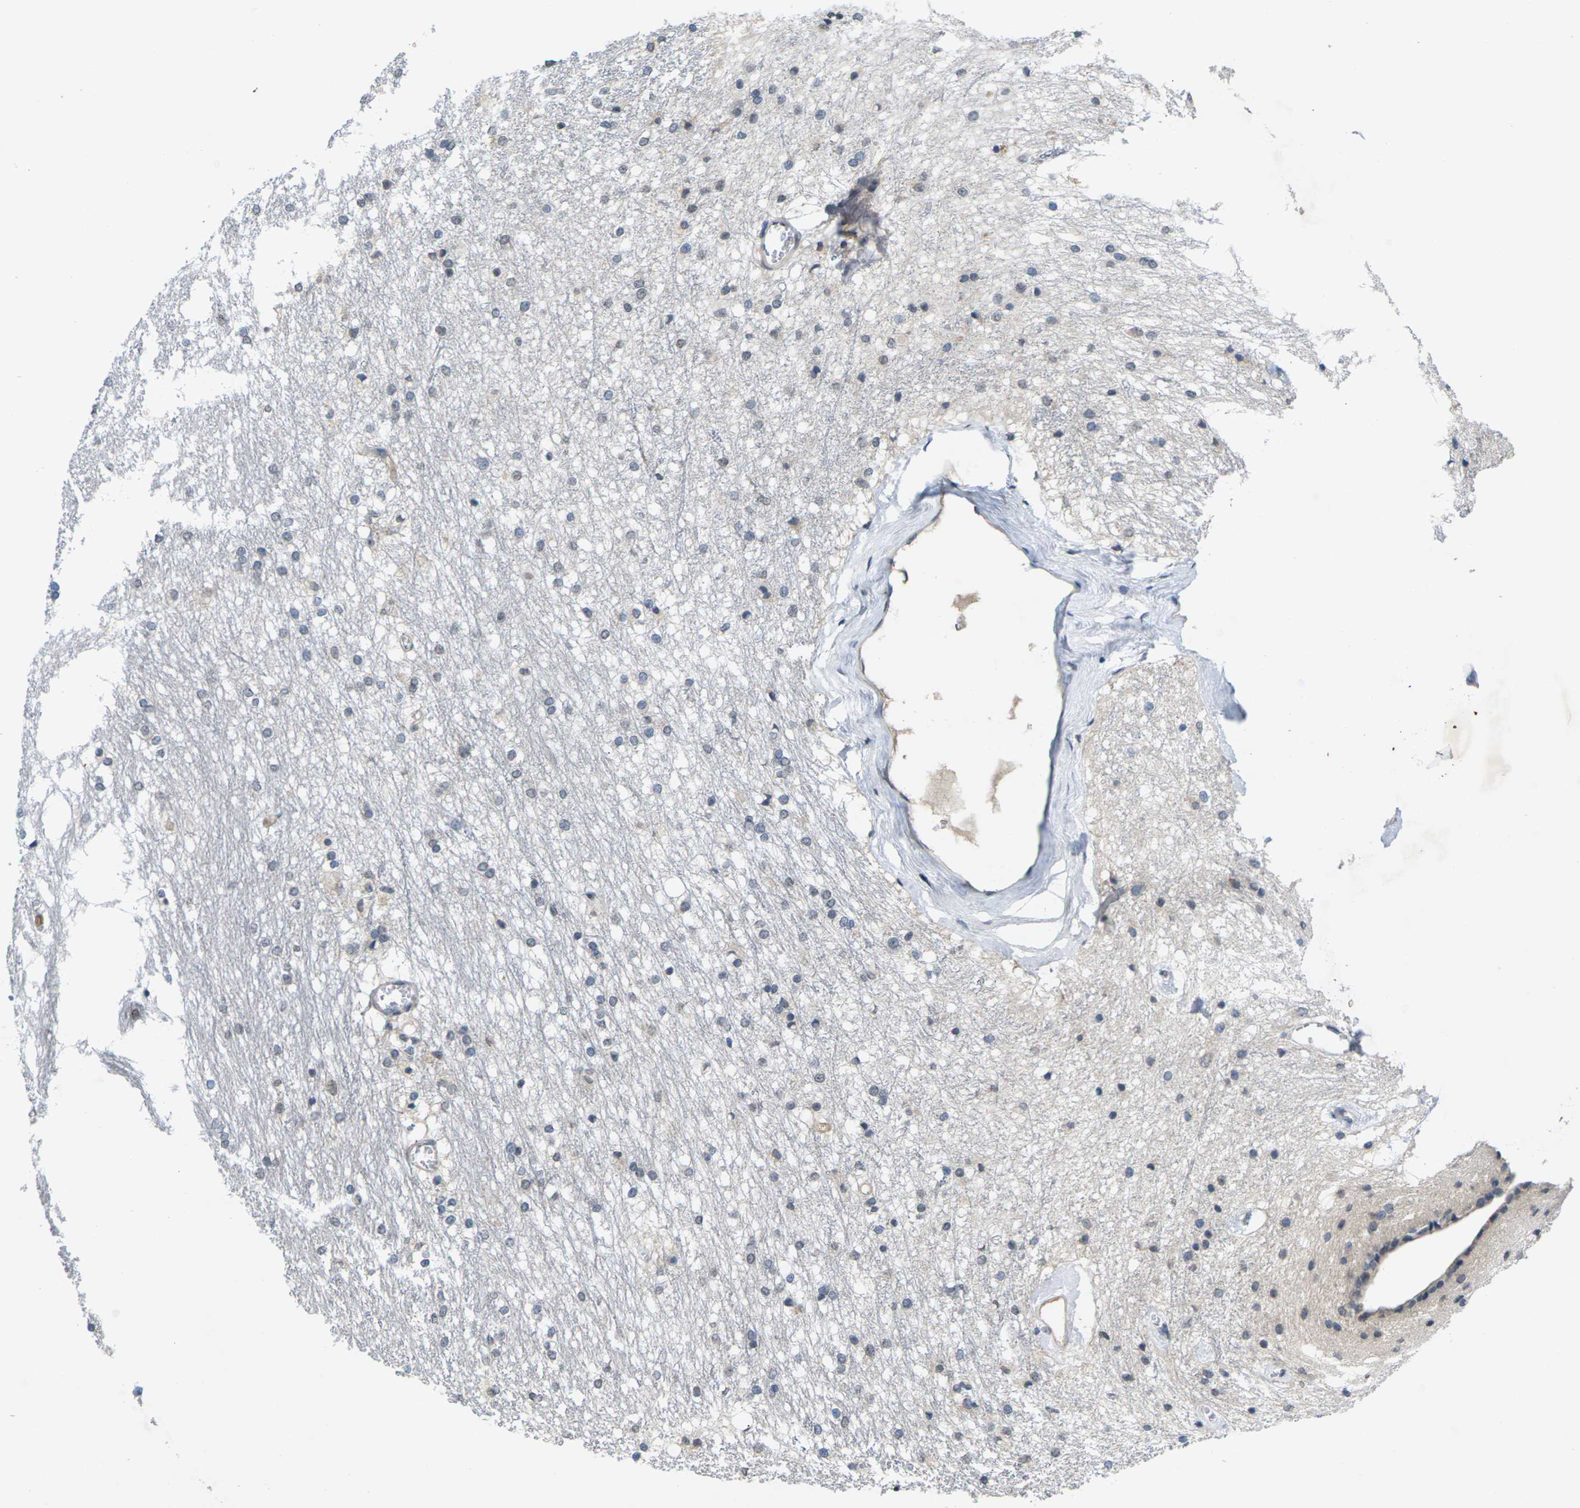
{"staining": {"intensity": "moderate", "quantity": "25%-75%", "location": "cytoplasmic/membranous"}, "tissue": "caudate", "cell_type": "Glial cells", "image_type": "normal", "snomed": [{"axis": "morphology", "description": "Normal tissue, NOS"}, {"axis": "topography", "description": "Lateral ventricle wall"}], "caption": "Moderate cytoplasmic/membranous staining for a protein is seen in approximately 25%-75% of glial cells of benign caudate using immunohistochemistry (IHC).", "gene": "SLC2A2", "patient": {"sex": "female", "age": 19}}